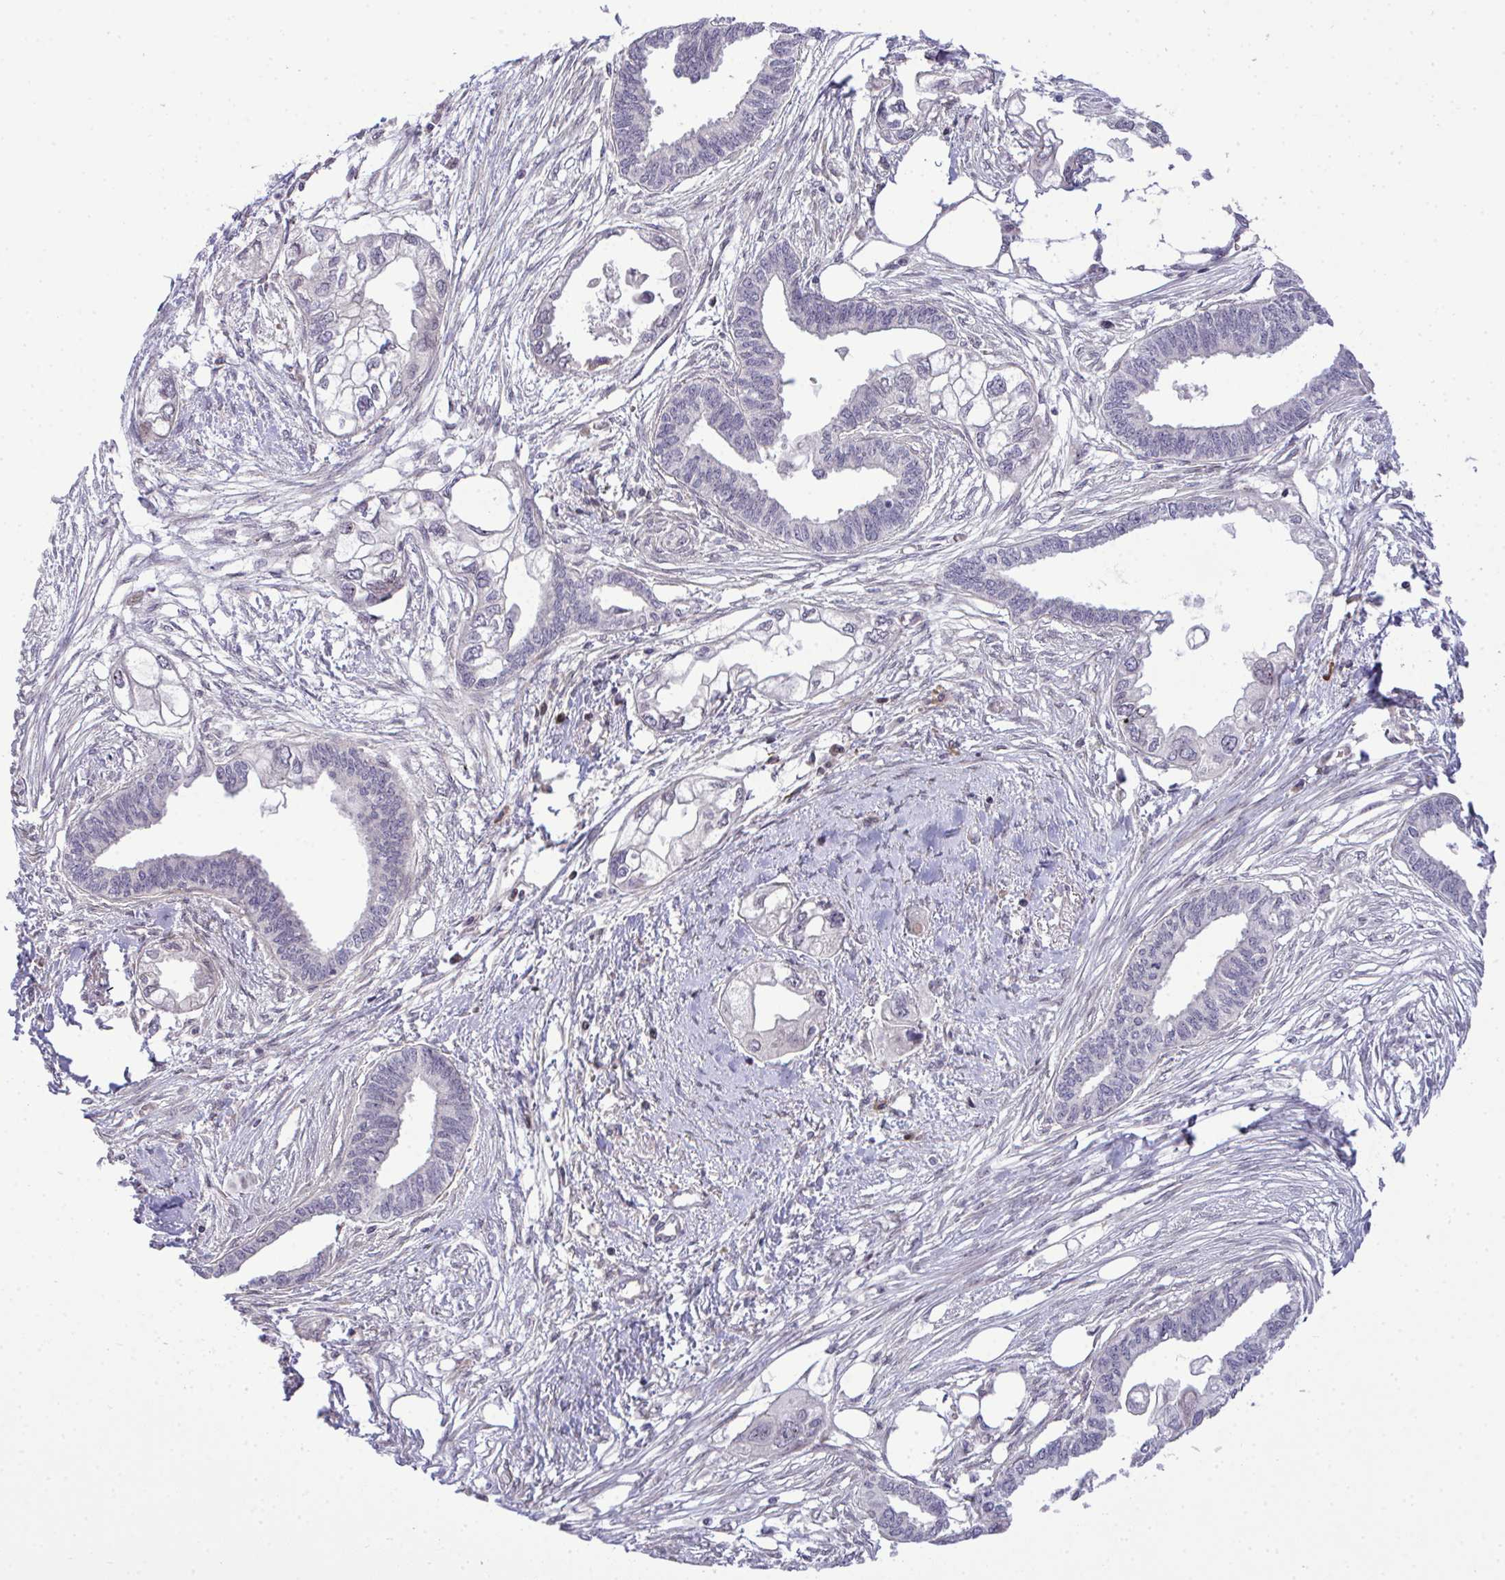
{"staining": {"intensity": "negative", "quantity": "none", "location": "none"}, "tissue": "endometrial cancer", "cell_type": "Tumor cells", "image_type": "cancer", "snomed": [{"axis": "morphology", "description": "Adenocarcinoma, NOS"}, {"axis": "morphology", "description": "Adenocarcinoma, metastatic, NOS"}, {"axis": "topography", "description": "Adipose tissue"}, {"axis": "topography", "description": "Endometrium"}], "caption": "An immunohistochemistry (IHC) image of endometrial metastatic adenocarcinoma is shown. There is no staining in tumor cells of endometrial metastatic adenocarcinoma.", "gene": "CASTOR2", "patient": {"sex": "female", "age": 67}}